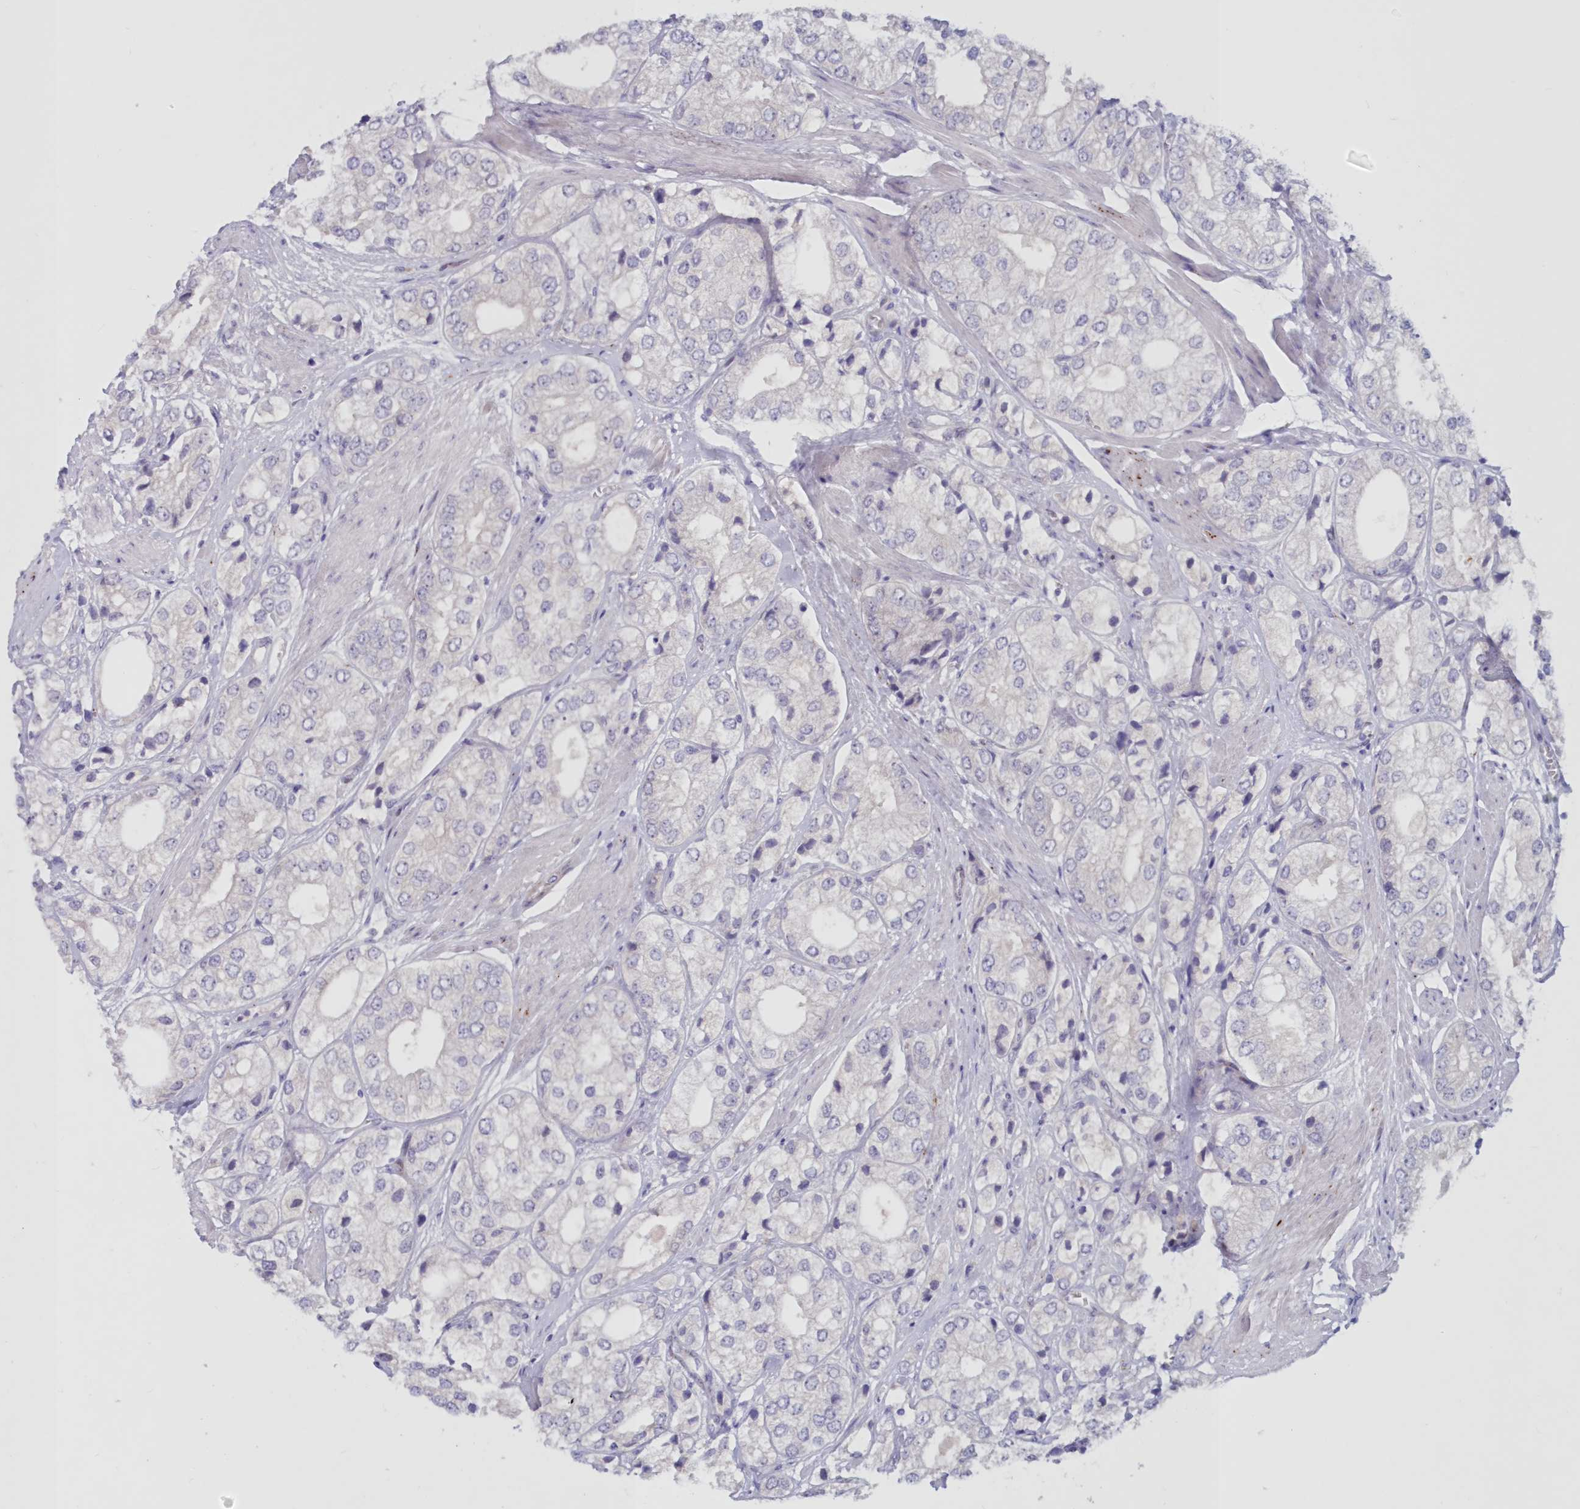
{"staining": {"intensity": "negative", "quantity": "none", "location": "none"}, "tissue": "prostate cancer", "cell_type": "Tumor cells", "image_type": "cancer", "snomed": [{"axis": "morphology", "description": "Adenocarcinoma, High grade"}, {"axis": "topography", "description": "Prostate"}], "caption": "IHC image of human adenocarcinoma (high-grade) (prostate) stained for a protein (brown), which shows no expression in tumor cells.", "gene": "SNED1", "patient": {"sex": "male", "age": 50}}